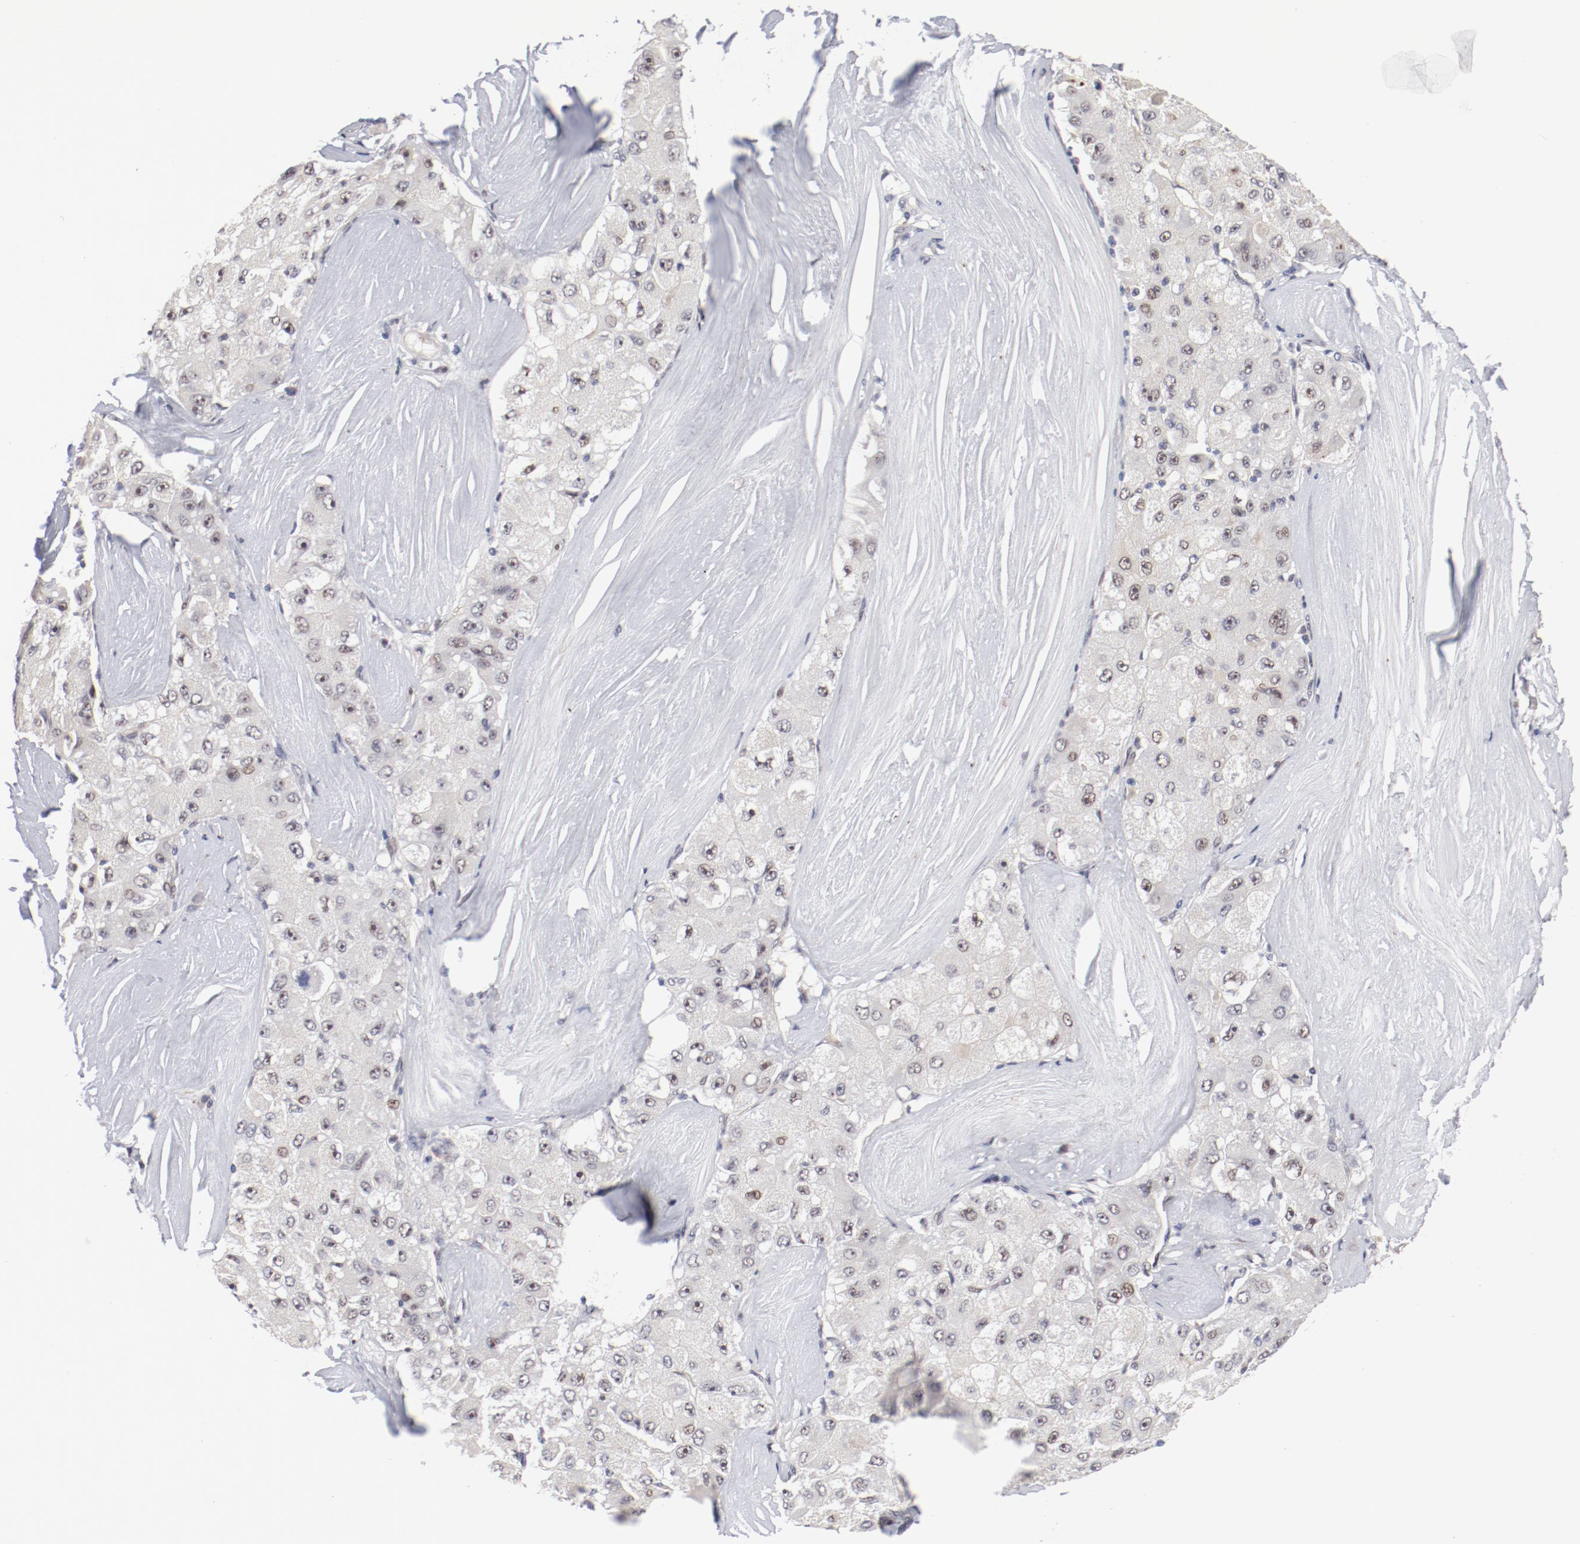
{"staining": {"intensity": "weak", "quantity": "<25%", "location": "nuclear"}, "tissue": "liver cancer", "cell_type": "Tumor cells", "image_type": "cancer", "snomed": [{"axis": "morphology", "description": "Carcinoma, Hepatocellular, NOS"}, {"axis": "topography", "description": "Liver"}], "caption": "The histopathology image reveals no staining of tumor cells in hepatocellular carcinoma (liver).", "gene": "FSCB", "patient": {"sex": "male", "age": 80}}